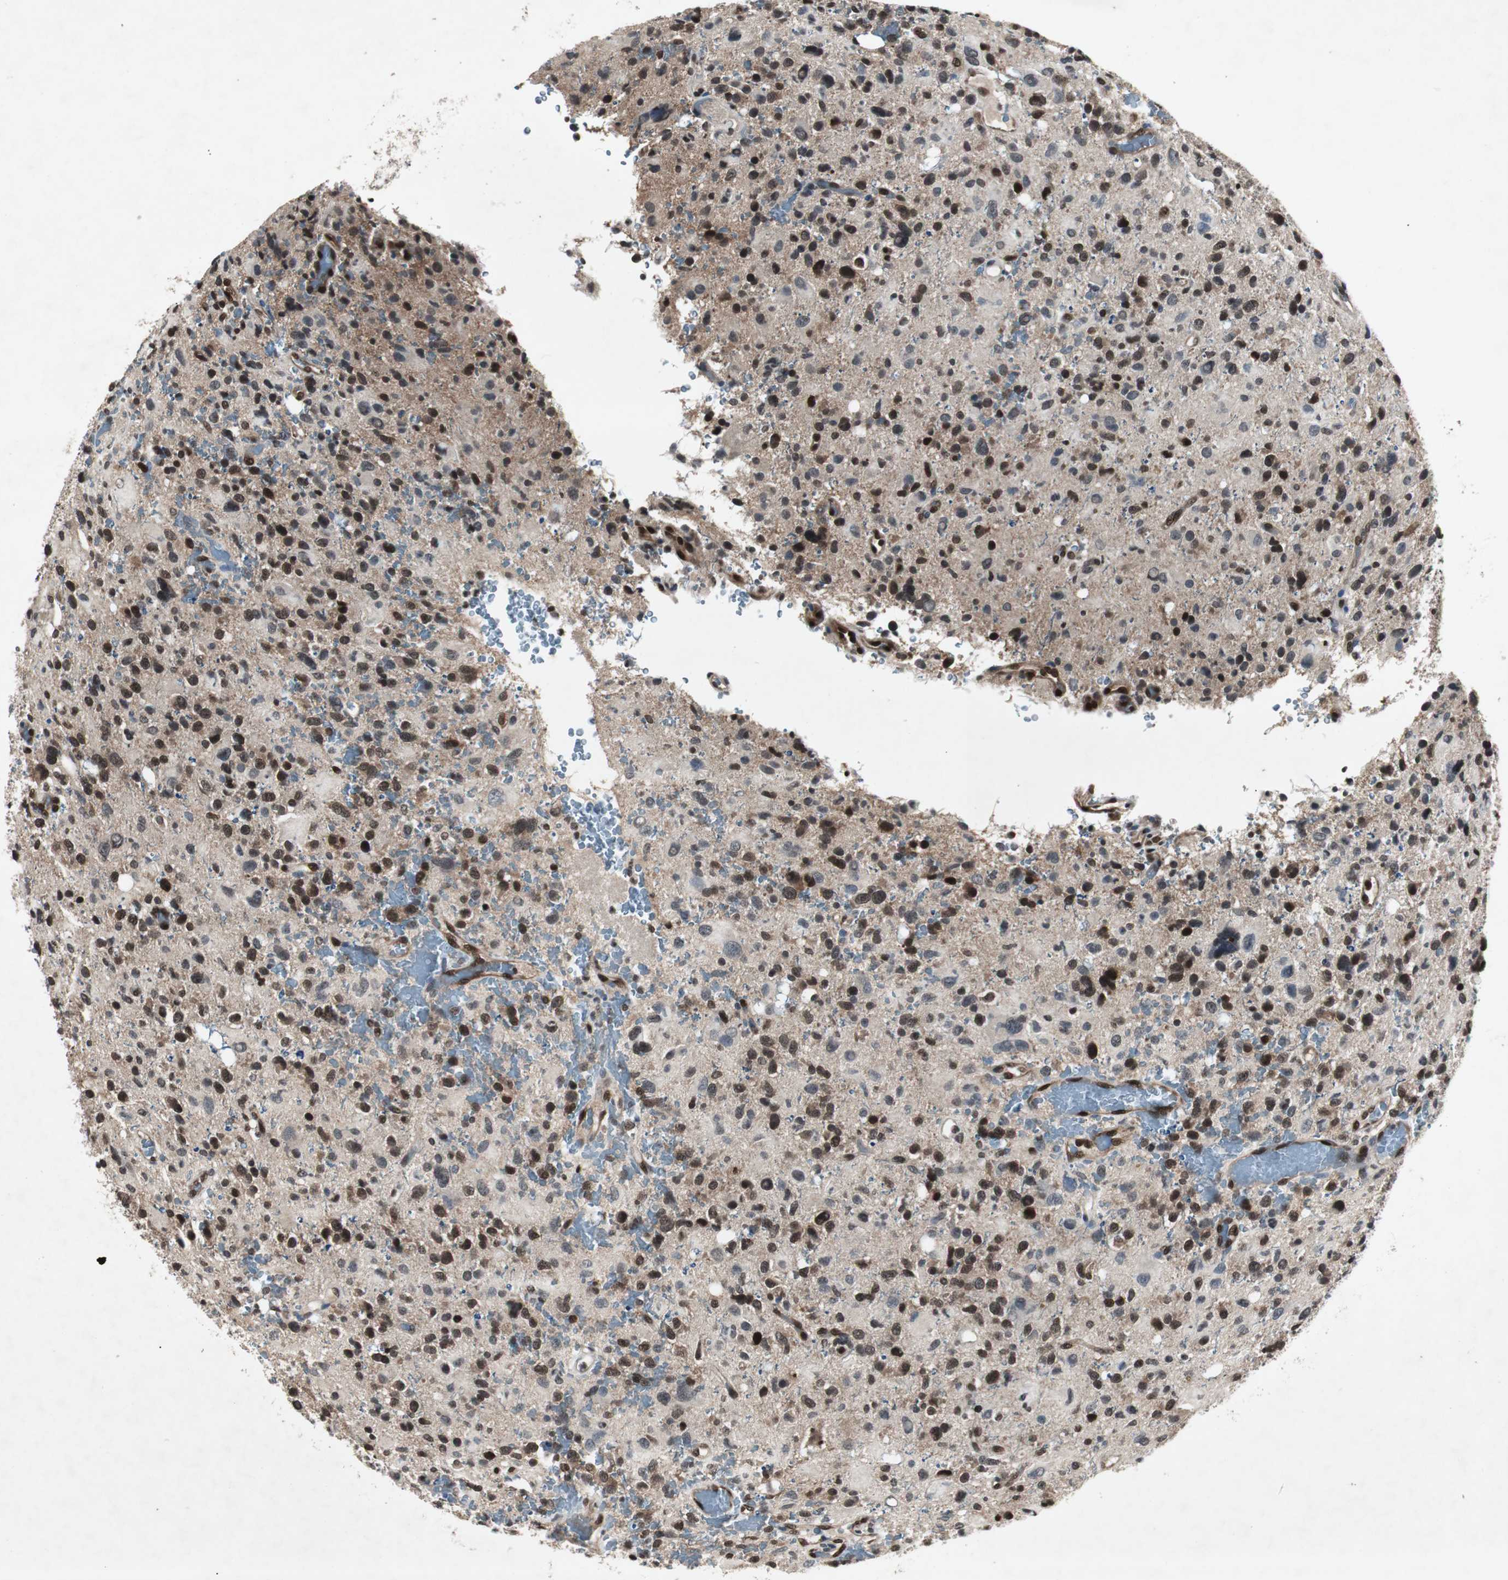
{"staining": {"intensity": "strong", "quantity": ">75%", "location": "cytoplasmic/membranous,nuclear"}, "tissue": "glioma", "cell_type": "Tumor cells", "image_type": "cancer", "snomed": [{"axis": "morphology", "description": "Glioma, malignant, High grade"}, {"axis": "topography", "description": "Brain"}], "caption": "Protein expression by immunohistochemistry exhibits strong cytoplasmic/membranous and nuclear expression in approximately >75% of tumor cells in glioma.", "gene": "SMAD1", "patient": {"sex": "male", "age": 48}}